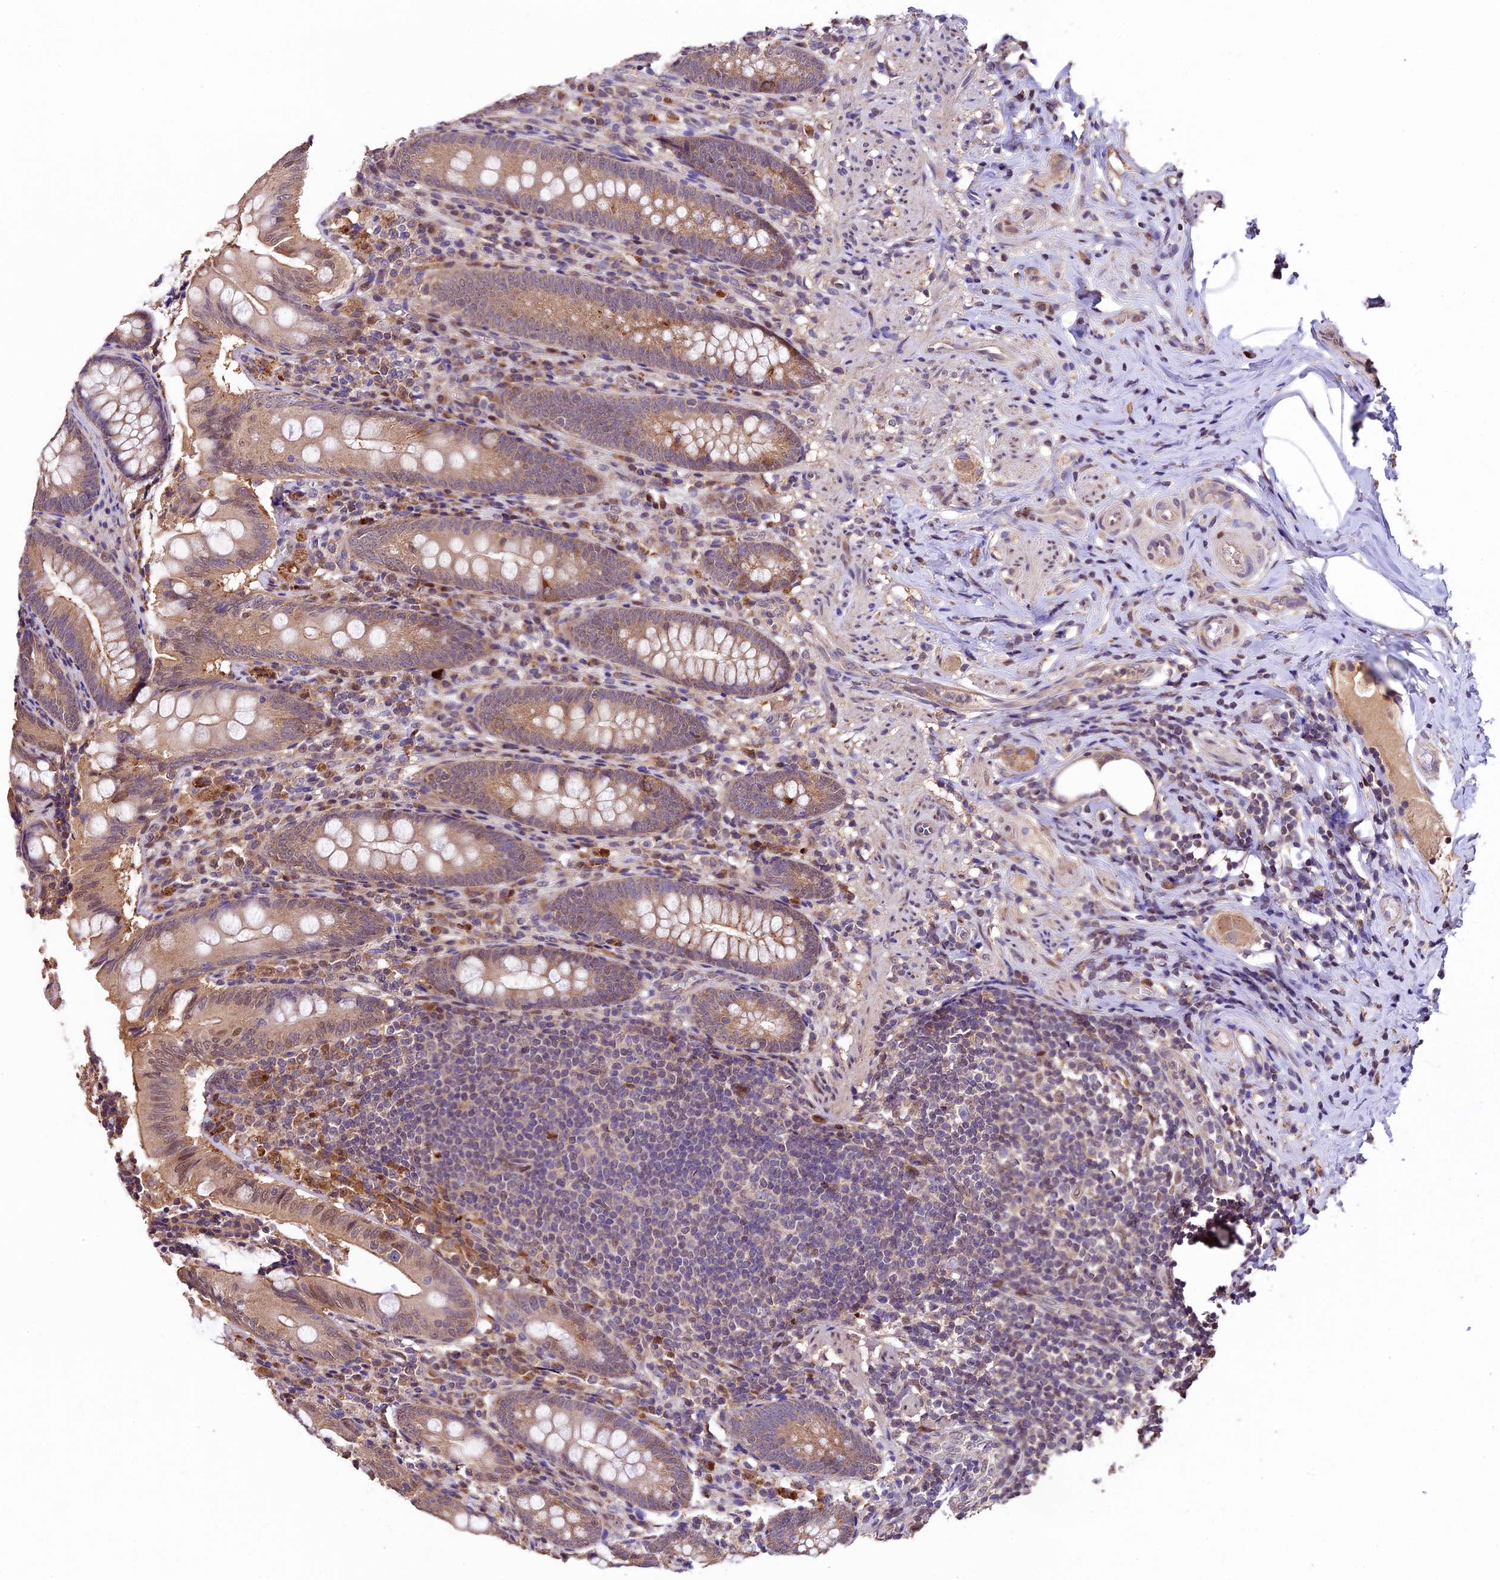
{"staining": {"intensity": "moderate", "quantity": "25%-75%", "location": "cytoplasmic/membranous,nuclear"}, "tissue": "appendix", "cell_type": "Glandular cells", "image_type": "normal", "snomed": [{"axis": "morphology", "description": "Normal tissue, NOS"}, {"axis": "topography", "description": "Appendix"}], "caption": "This image reveals IHC staining of normal appendix, with medium moderate cytoplasmic/membranous,nuclear expression in about 25%-75% of glandular cells.", "gene": "SBNO2", "patient": {"sex": "male", "age": 55}}